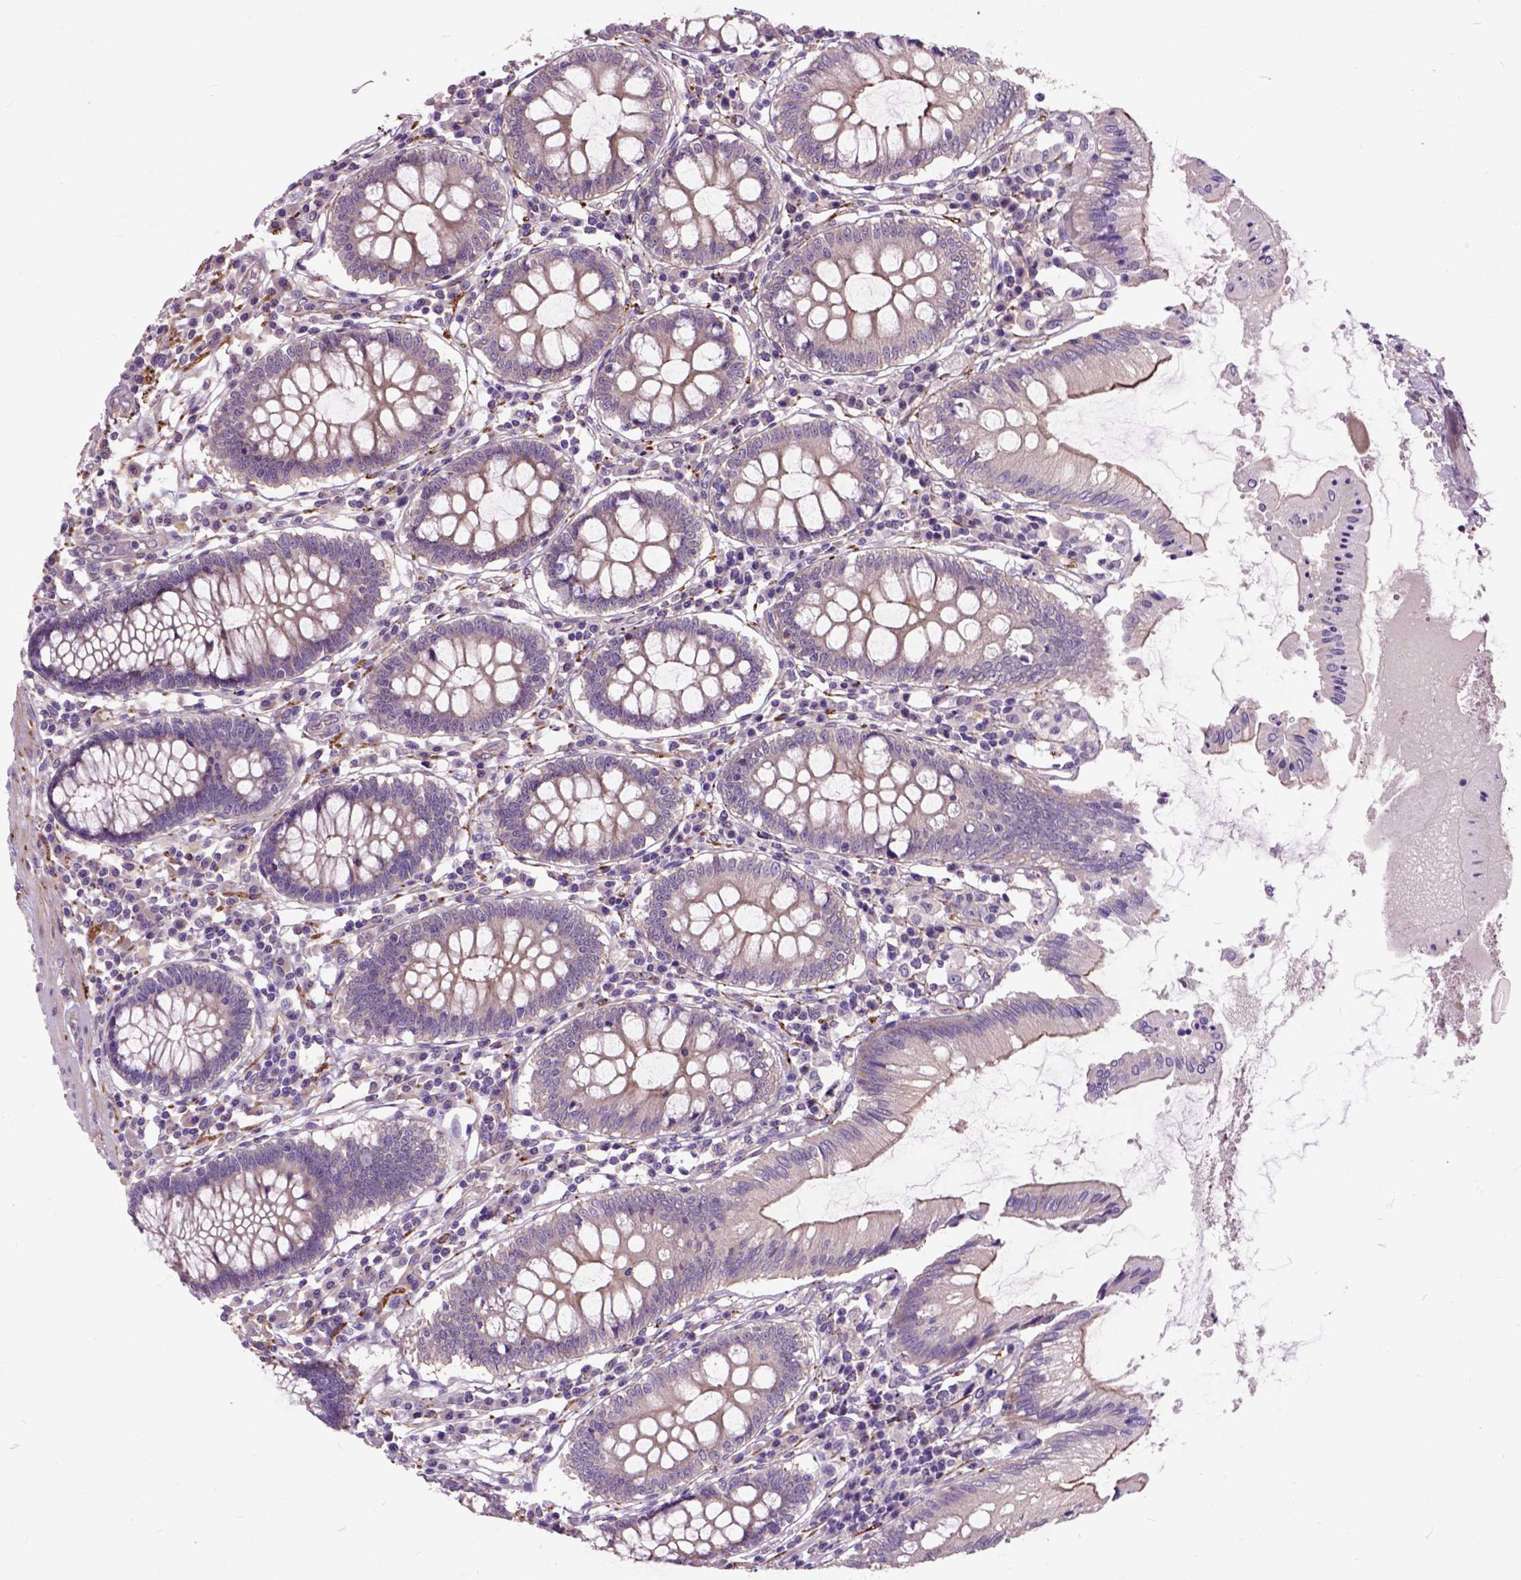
{"staining": {"intensity": "weak", "quantity": ">75%", "location": "cytoplasmic/membranous"}, "tissue": "colon", "cell_type": "Endothelial cells", "image_type": "normal", "snomed": [{"axis": "morphology", "description": "Normal tissue, NOS"}, {"axis": "morphology", "description": "Adenocarcinoma, NOS"}, {"axis": "topography", "description": "Colon"}], "caption": "Protein positivity by immunohistochemistry displays weak cytoplasmic/membranous staining in approximately >75% of endothelial cells in benign colon. The staining was performed using DAB (3,3'-diaminobenzidine), with brown indicating positive protein expression. Nuclei are stained blue with hematoxylin.", "gene": "MAPT", "patient": {"sex": "male", "age": 83}}